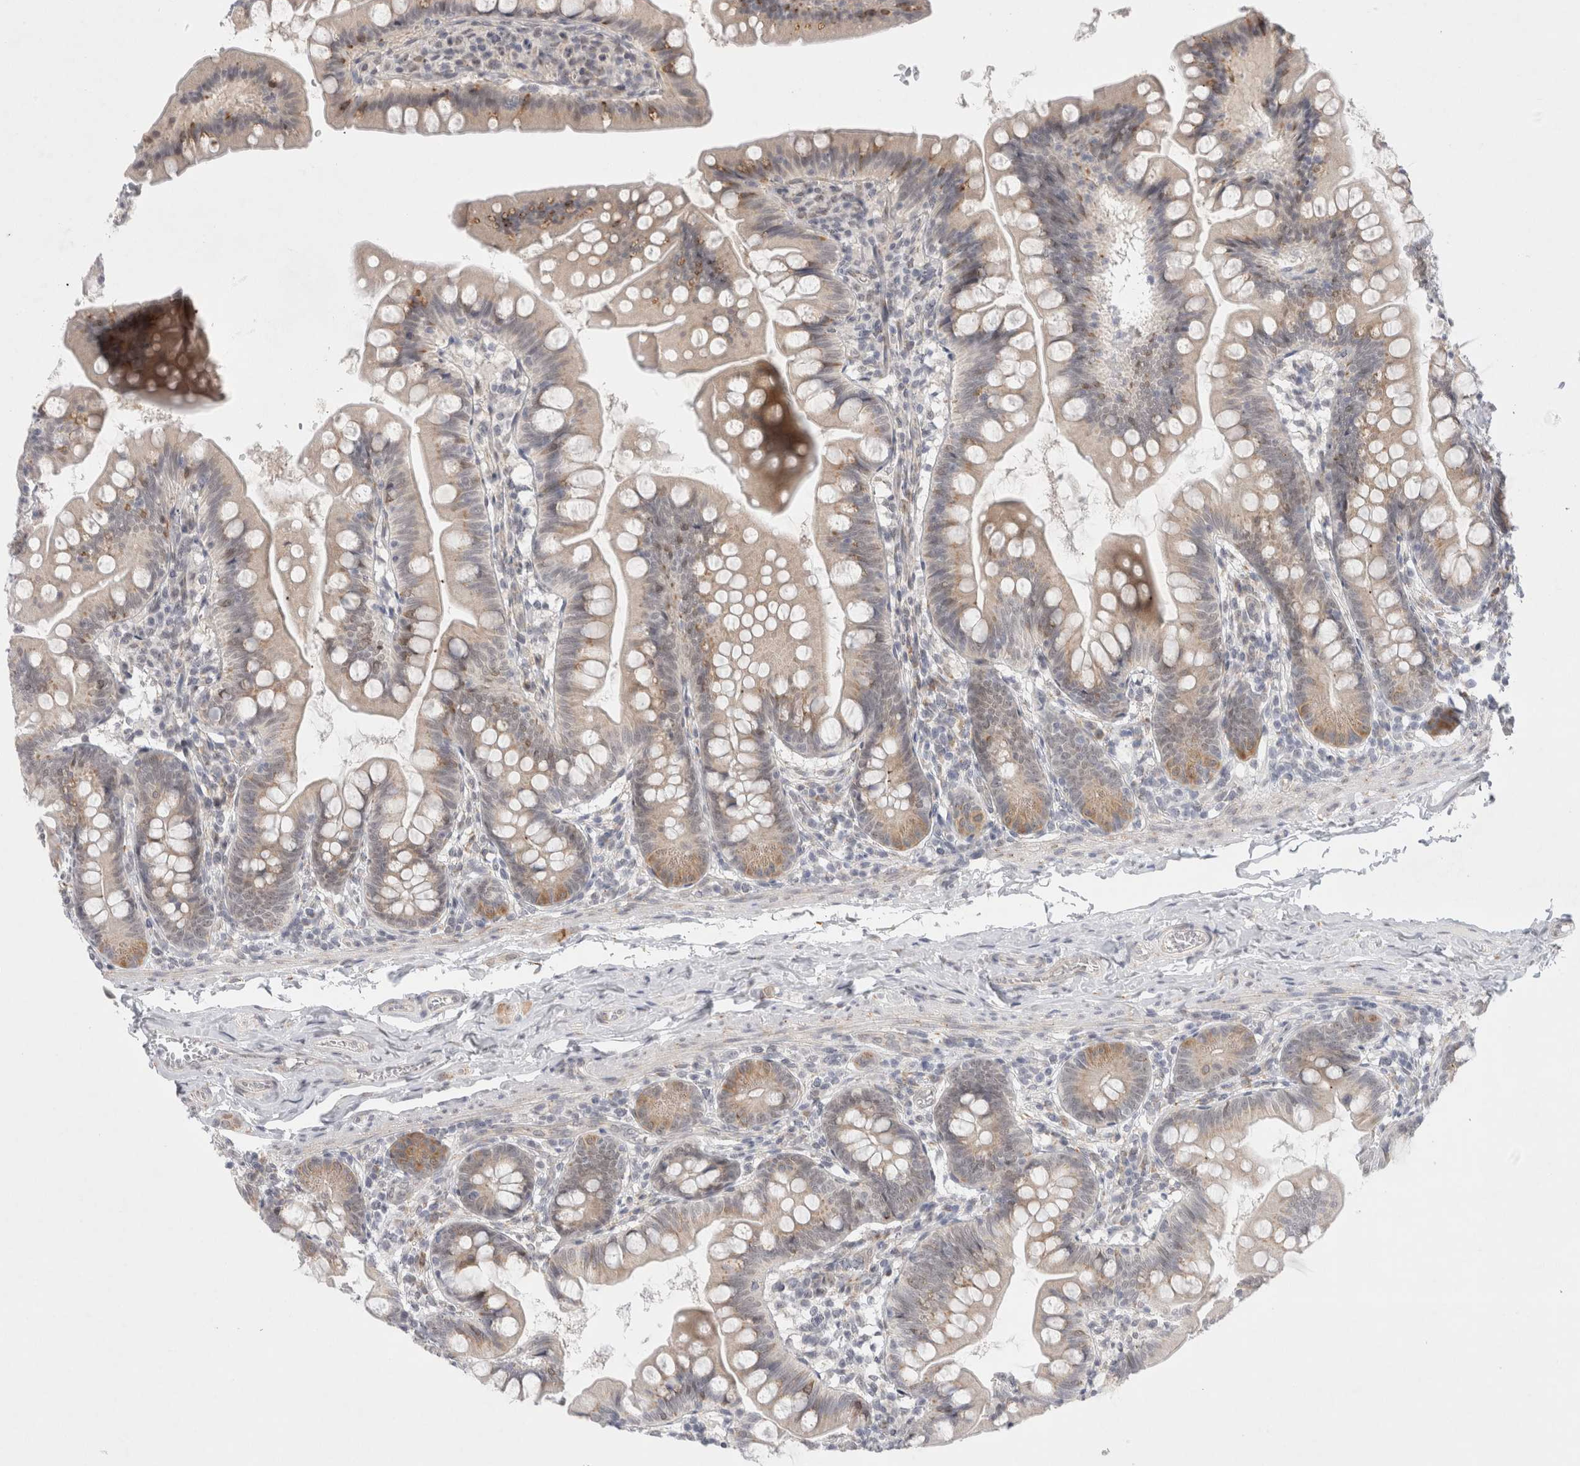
{"staining": {"intensity": "moderate", "quantity": "<25%", "location": "cytoplasmic/membranous"}, "tissue": "small intestine", "cell_type": "Glandular cells", "image_type": "normal", "snomed": [{"axis": "morphology", "description": "Normal tissue, NOS"}, {"axis": "topography", "description": "Small intestine"}], "caption": "Benign small intestine was stained to show a protein in brown. There is low levels of moderate cytoplasmic/membranous expression in about <25% of glandular cells. Using DAB (3,3'-diaminobenzidine) (brown) and hematoxylin (blue) stains, captured at high magnification using brightfield microscopy.", "gene": "TRMT1L", "patient": {"sex": "male", "age": 7}}